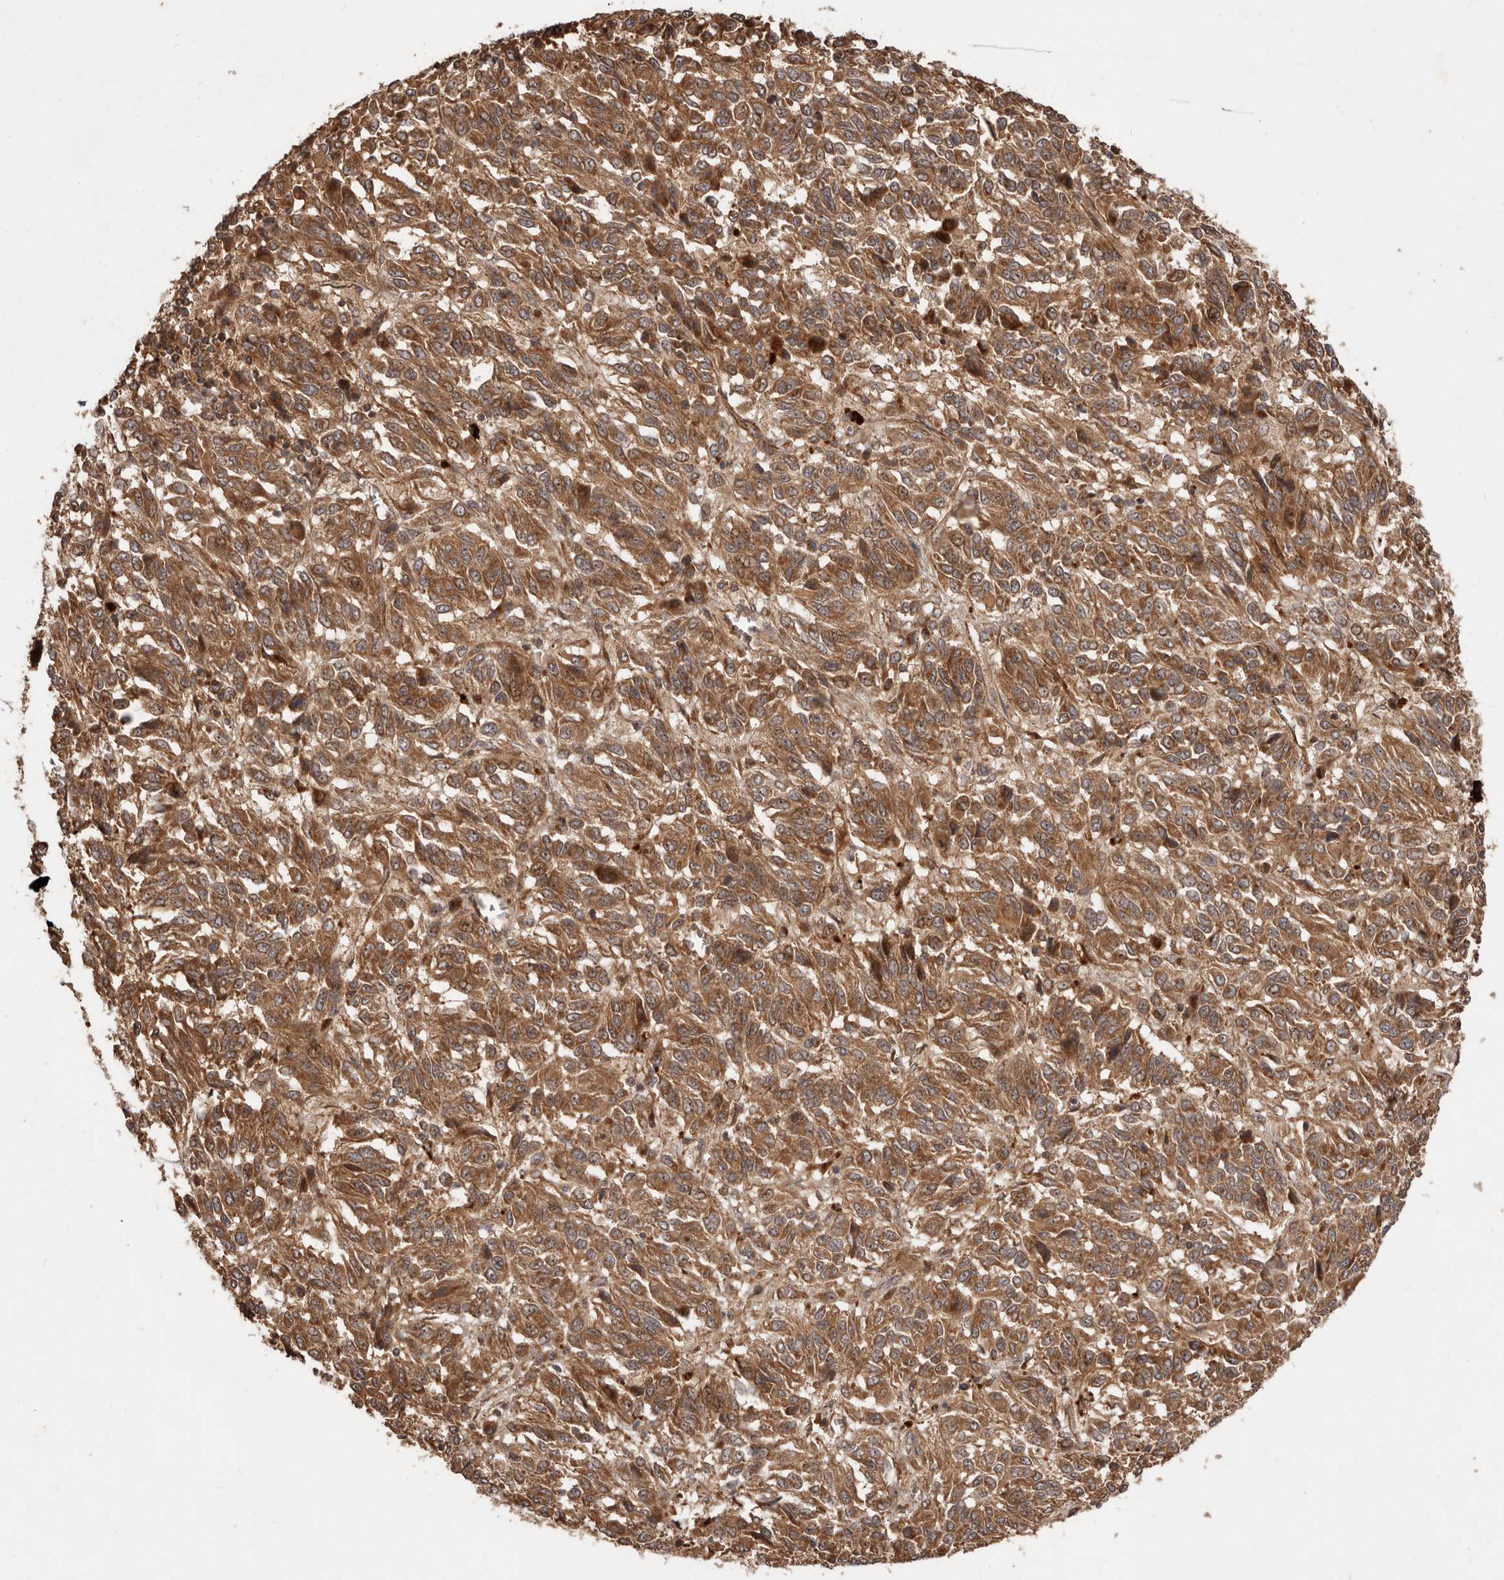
{"staining": {"intensity": "moderate", "quantity": ">75%", "location": "cytoplasmic/membranous"}, "tissue": "melanoma", "cell_type": "Tumor cells", "image_type": "cancer", "snomed": [{"axis": "morphology", "description": "Malignant melanoma, Metastatic site"}, {"axis": "topography", "description": "Lung"}], "caption": "This histopathology image demonstrates immunohistochemistry staining of malignant melanoma (metastatic site), with medium moderate cytoplasmic/membranous expression in about >75% of tumor cells.", "gene": "STK36", "patient": {"sex": "male", "age": 64}}